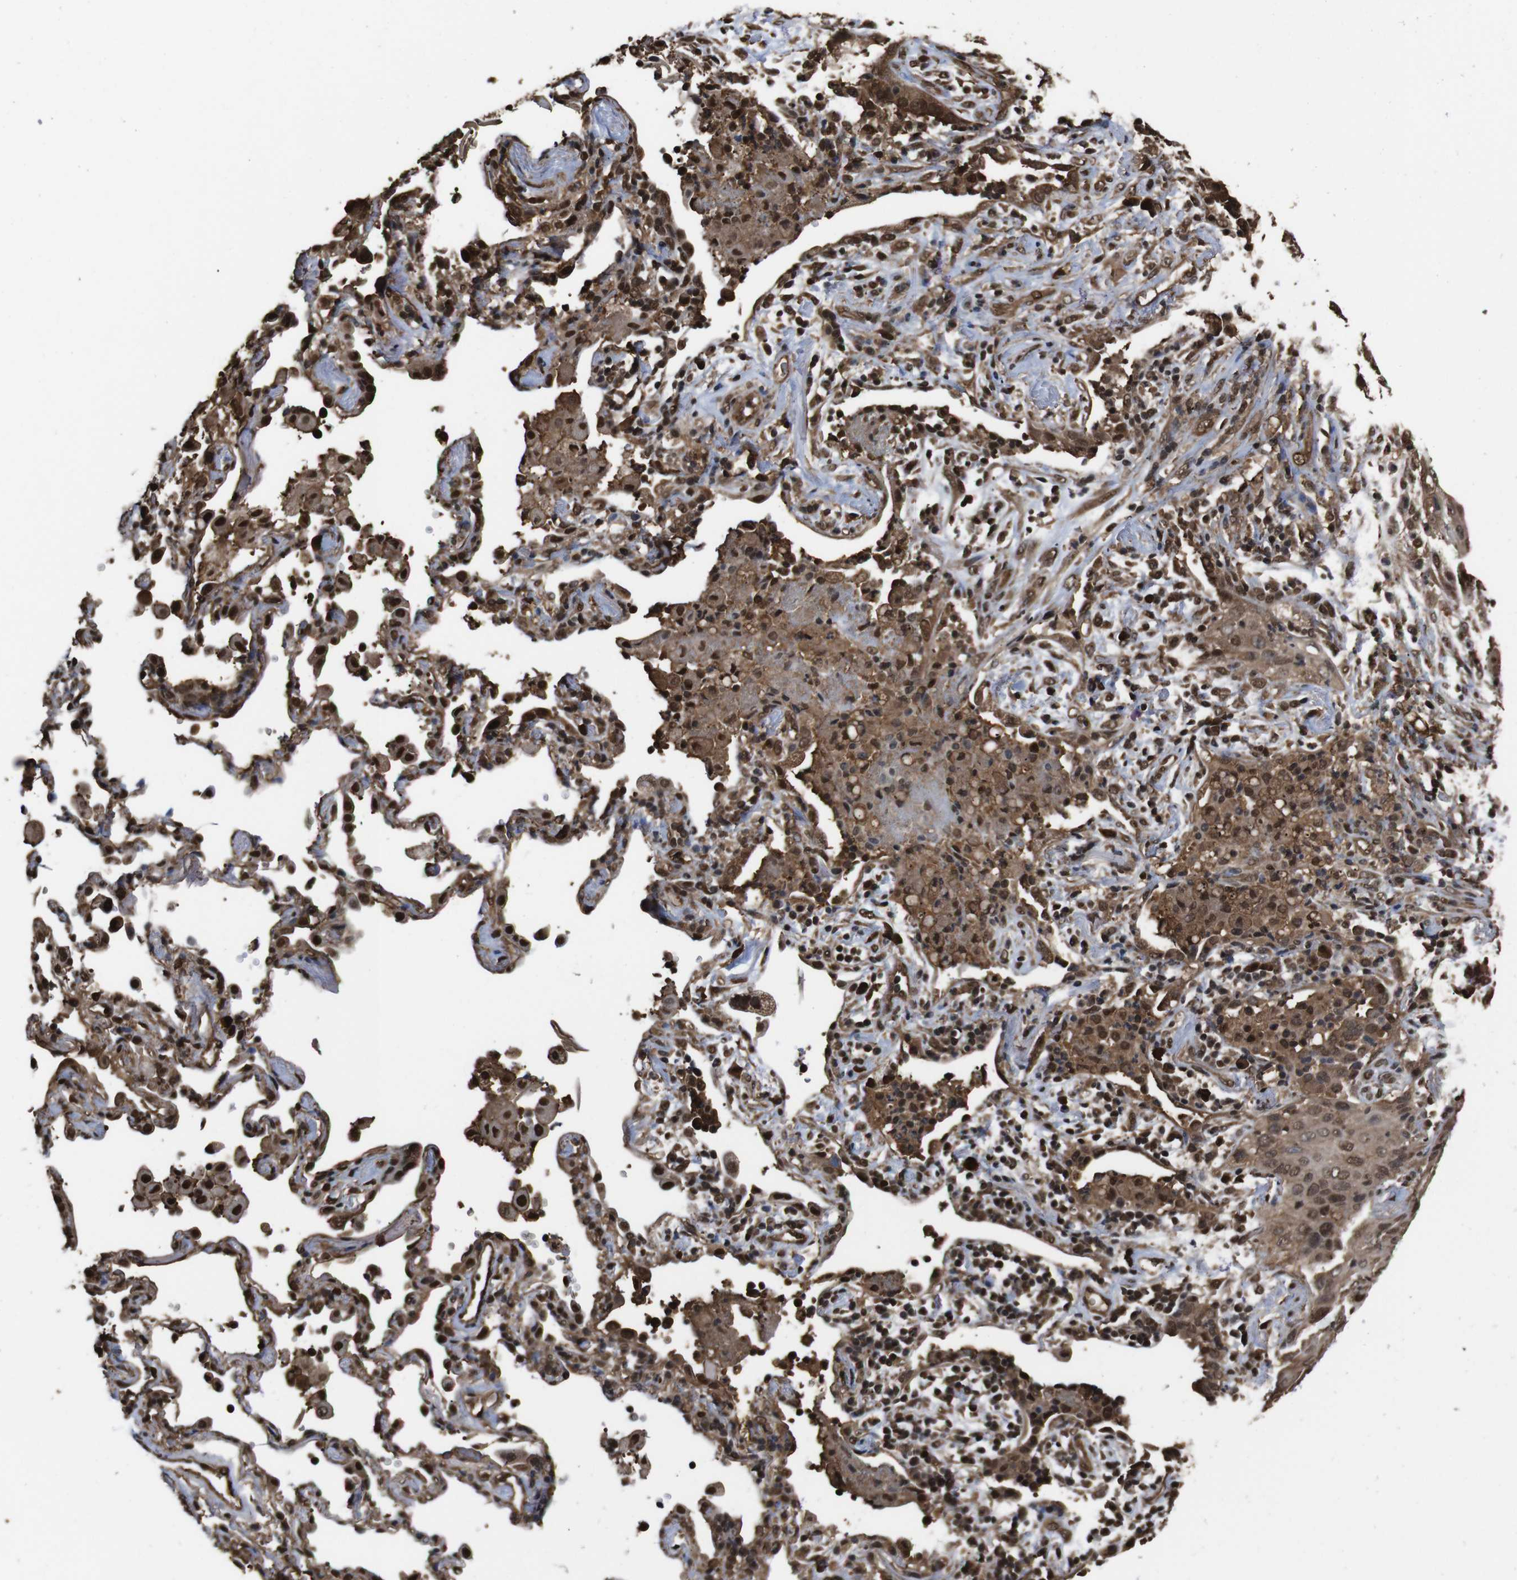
{"staining": {"intensity": "moderate", "quantity": ">75%", "location": "cytoplasmic/membranous,nuclear"}, "tissue": "lung cancer", "cell_type": "Tumor cells", "image_type": "cancer", "snomed": [{"axis": "morphology", "description": "Squamous cell carcinoma, NOS"}, {"axis": "topography", "description": "Lung"}], "caption": "A photomicrograph of squamous cell carcinoma (lung) stained for a protein shows moderate cytoplasmic/membranous and nuclear brown staining in tumor cells.", "gene": "VCP", "patient": {"sex": "female", "age": 67}}